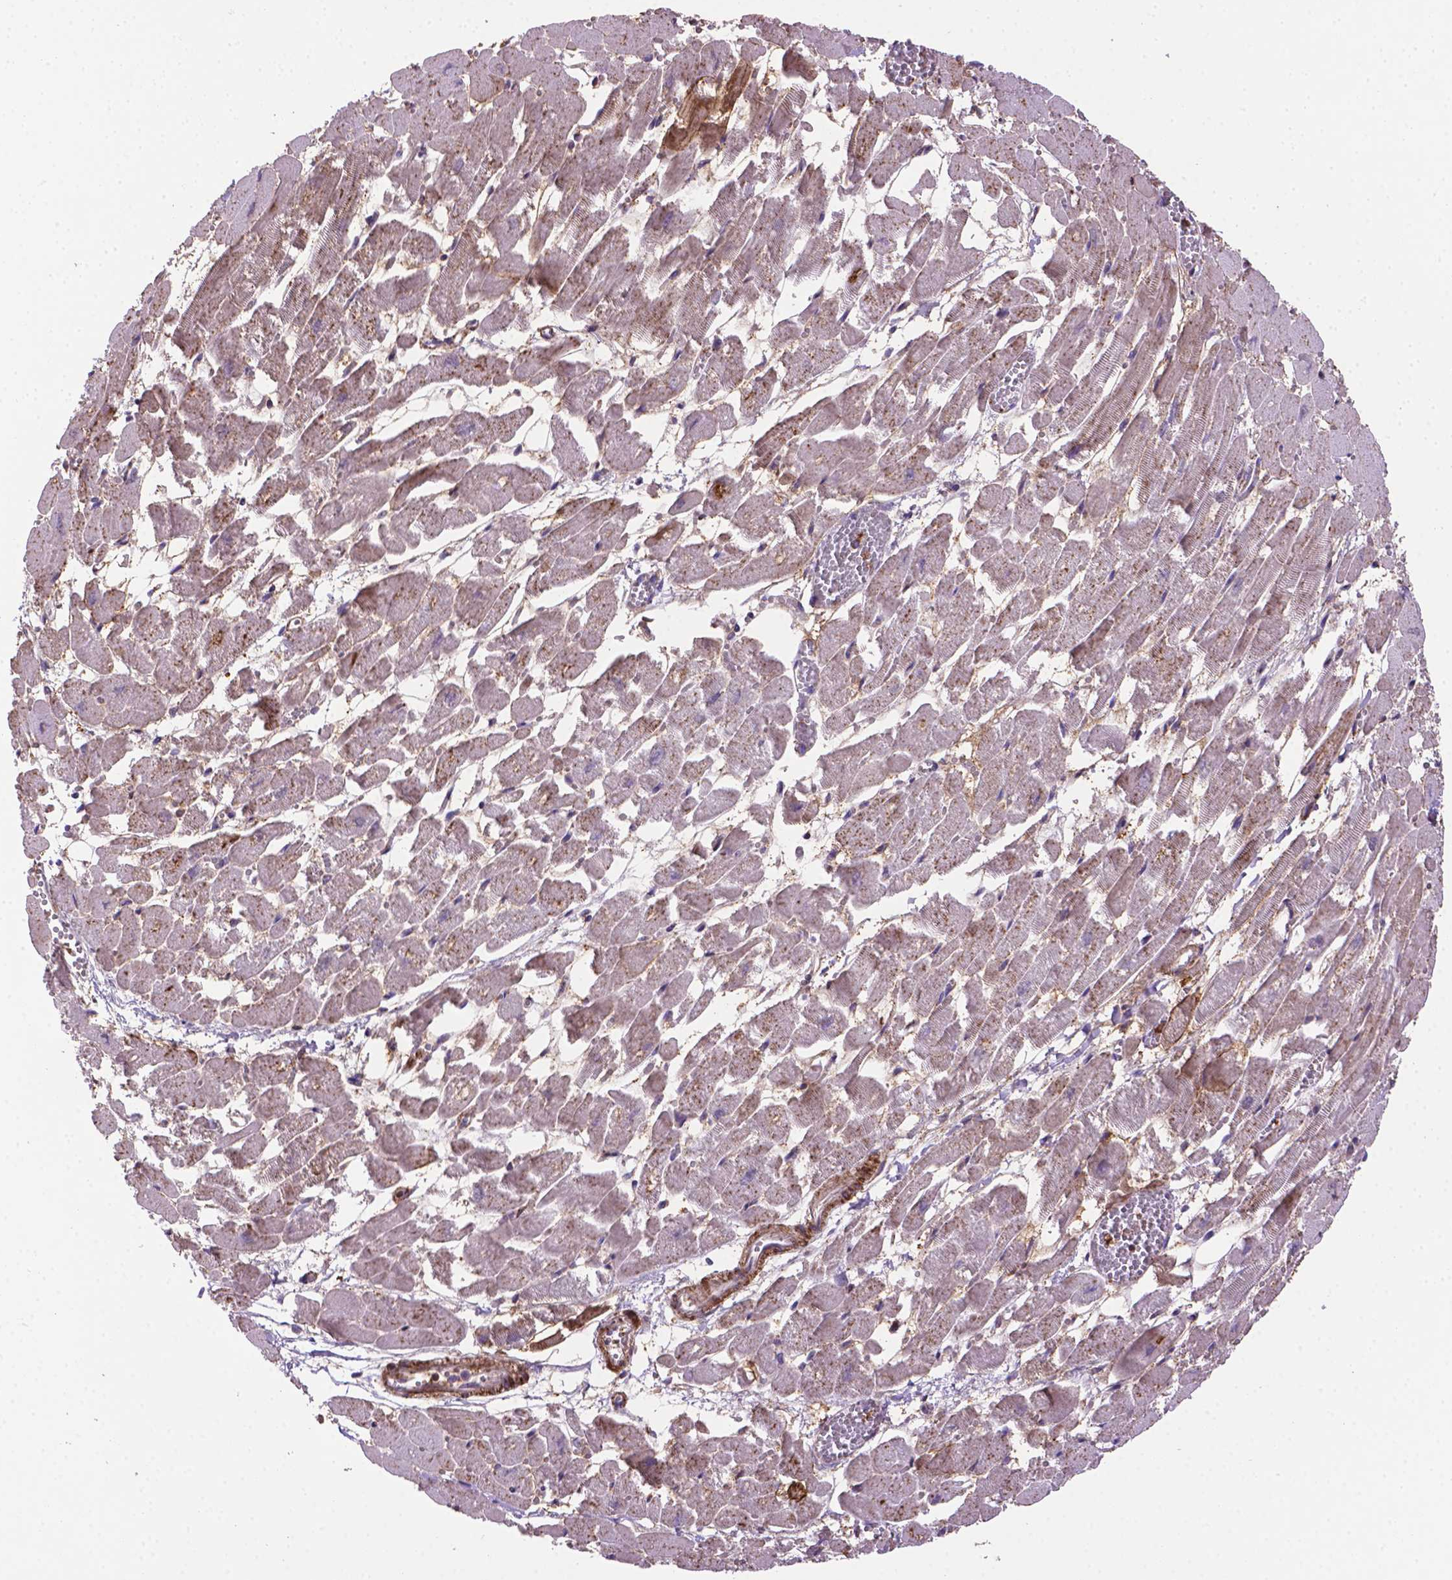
{"staining": {"intensity": "negative", "quantity": "none", "location": "none"}, "tissue": "heart muscle", "cell_type": "Cardiomyocytes", "image_type": "normal", "snomed": [{"axis": "morphology", "description": "Normal tissue, NOS"}, {"axis": "topography", "description": "Heart"}], "caption": "Heart muscle stained for a protein using IHC demonstrates no staining cardiomyocytes.", "gene": "ACAD10", "patient": {"sex": "female", "age": 52}}